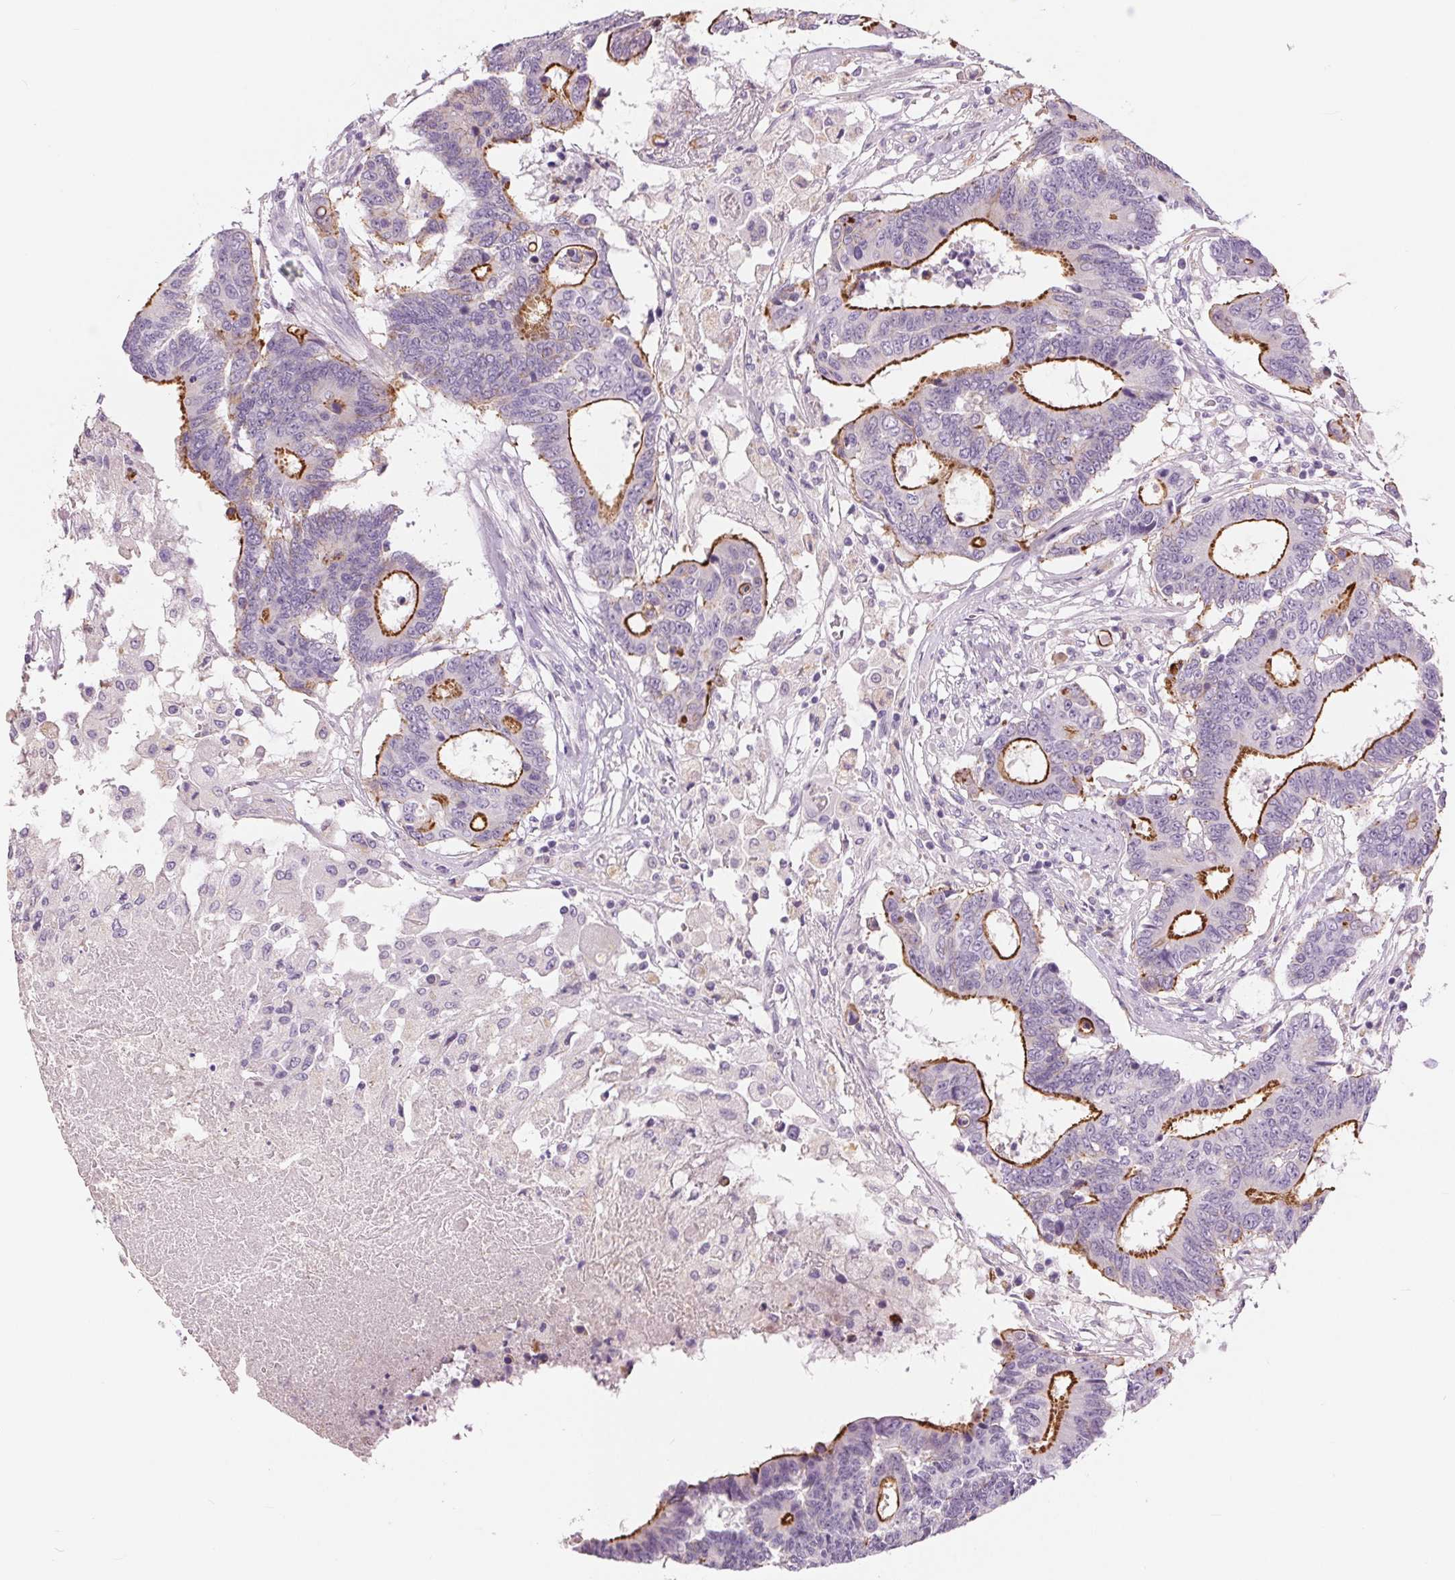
{"staining": {"intensity": "strong", "quantity": "<25%", "location": "cytoplasmic/membranous"}, "tissue": "colorectal cancer", "cell_type": "Tumor cells", "image_type": "cancer", "snomed": [{"axis": "morphology", "description": "Adenocarcinoma, NOS"}, {"axis": "topography", "description": "Colon"}], "caption": "This micrograph displays IHC staining of human colorectal cancer (adenocarcinoma), with medium strong cytoplasmic/membranous staining in approximately <25% of tumor cells.", "gene": "MISP", "patient": {"sex": "female", "age": 48}}